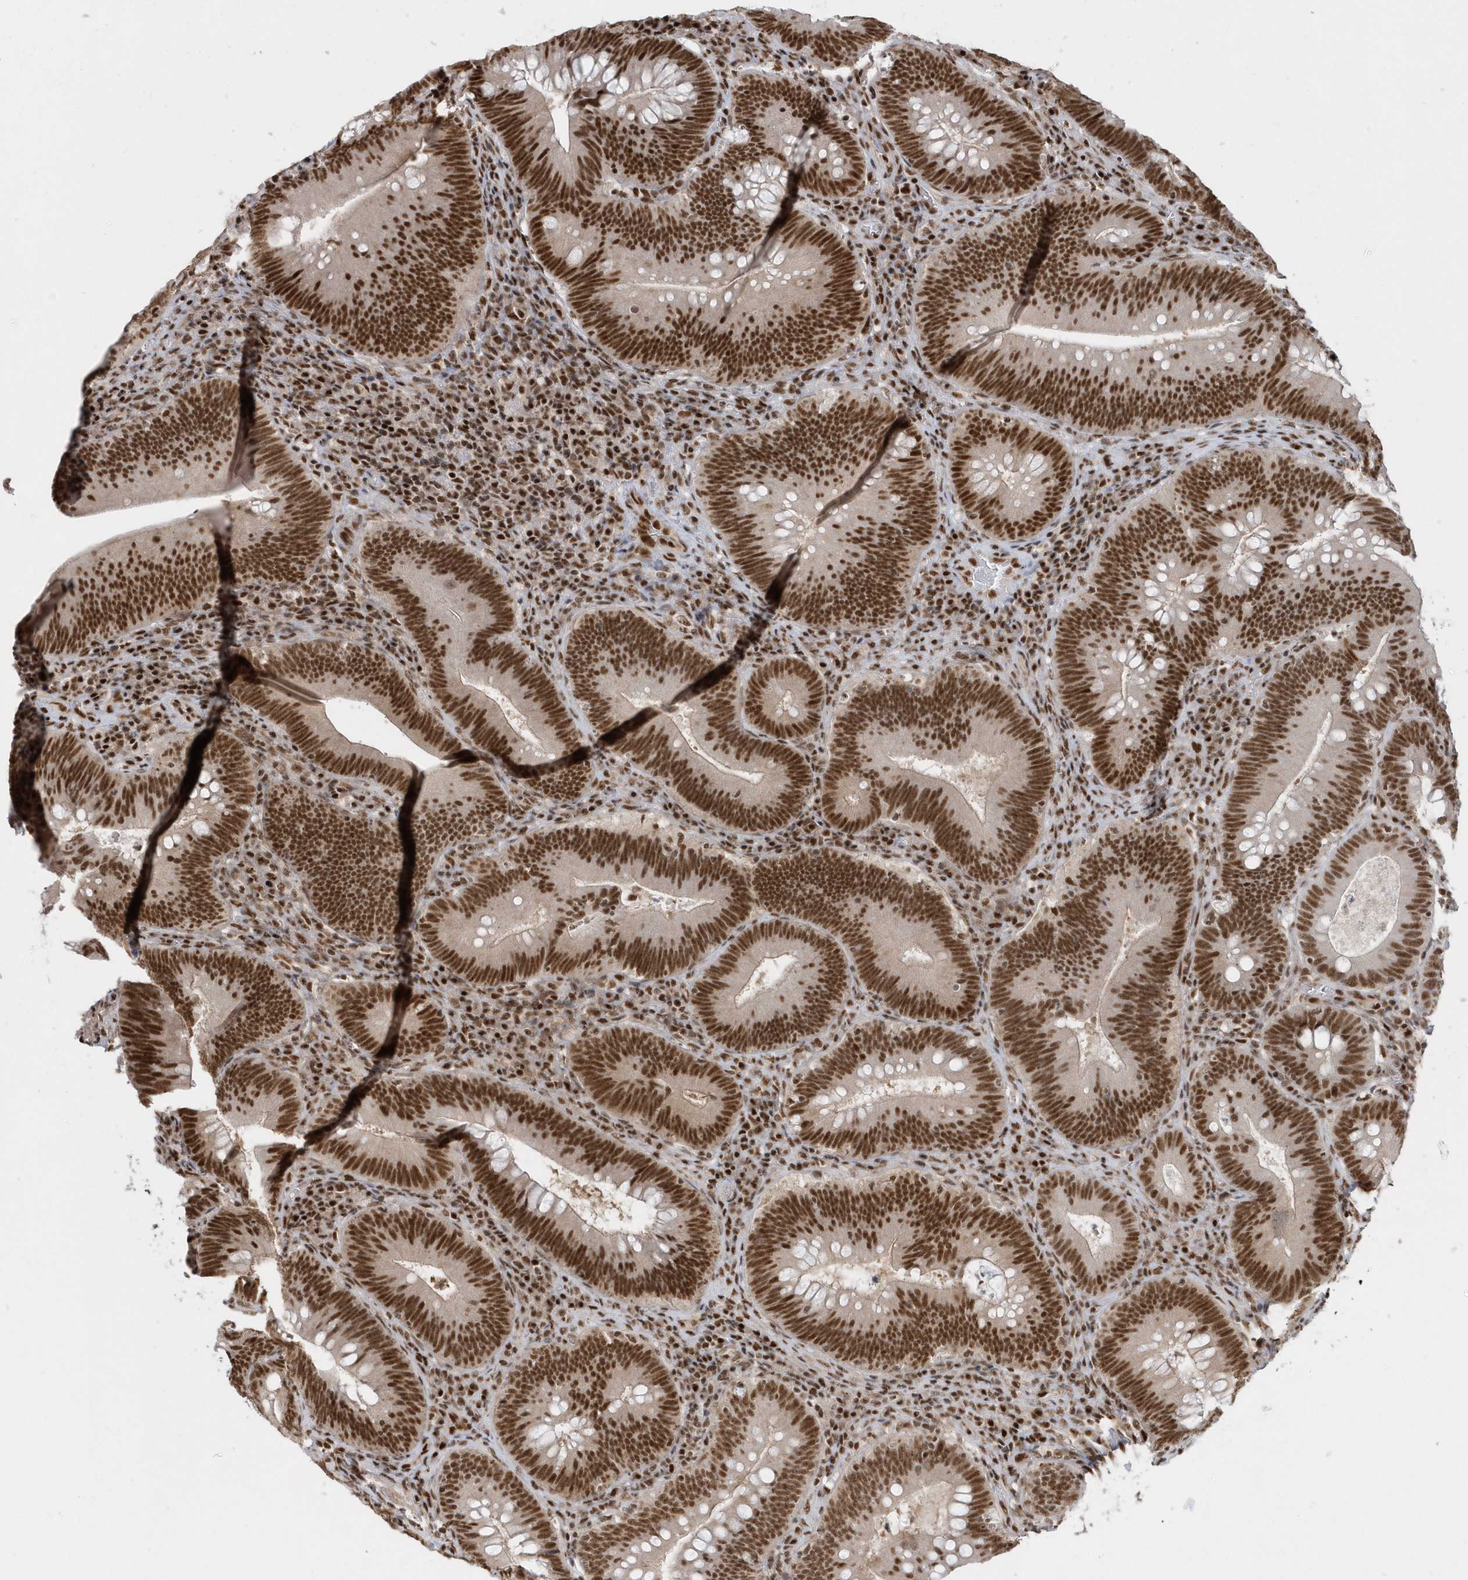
{"staining": {"intensity": "strong", "quantity": ">75%", "location": "nuclear"}, "tissue": "colorectal cancer", "cell_type": "Tumor cells", "image_type": "cancer", "snomed": [{"axis": "morphology", "description": "Normal tissue, NOS"}, {"axis": "topography", "description": "Colon"}], "caption": "Immunohistochemical staining of colorectal cancer demonstrates high levels of strong nuclear staining in approximately >75% of tumor cells. Immunohistochemistry stains the protein in brown and the nuclei are stained blue.", "gene": "SEPHS1", "patient": {"sex": "female", "age": 82}}